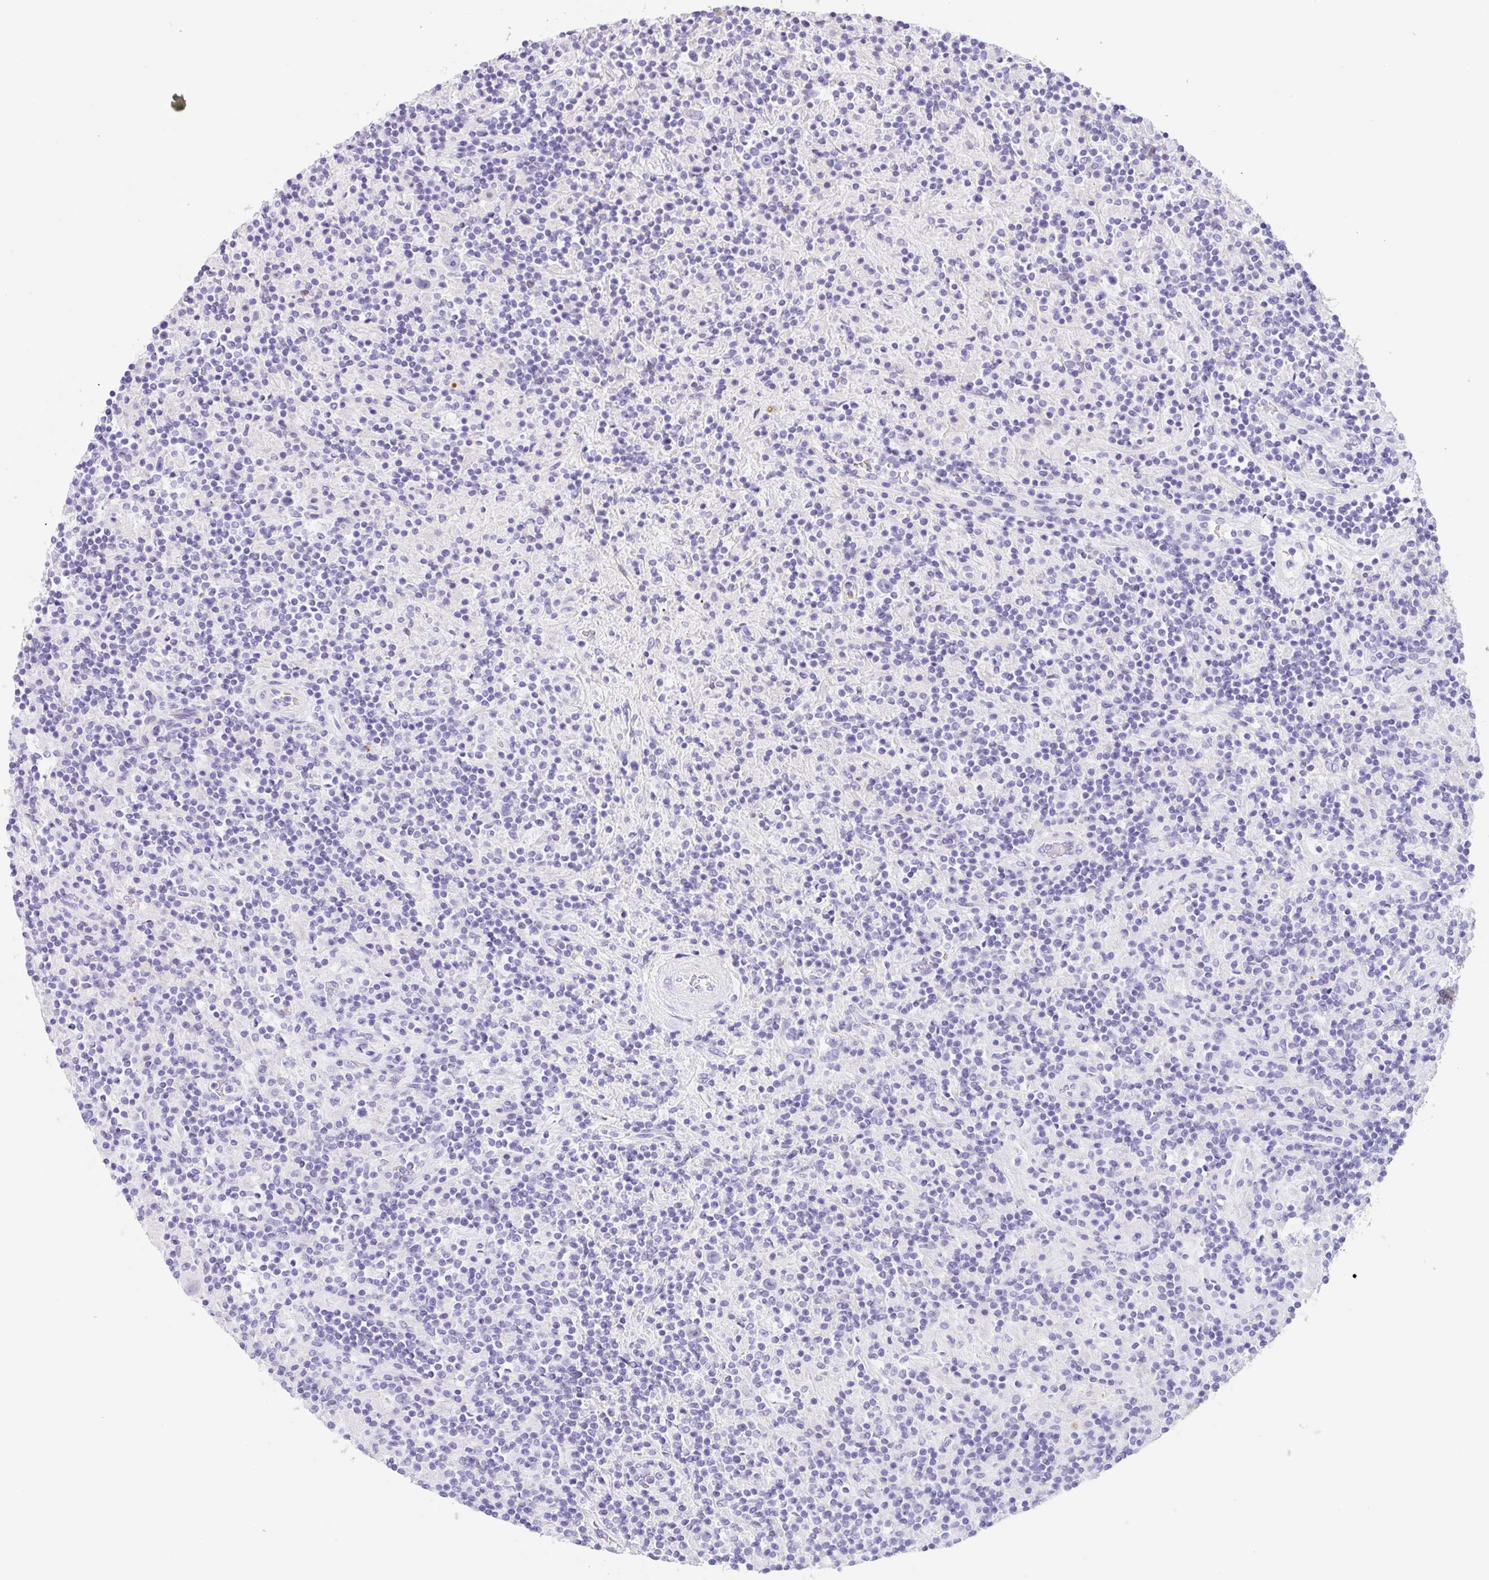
{"staining": {"intensity": "negative", "quantity": "none", "location": "none"}, "tissue": "lymphoma", "cell_type": "Tumor cells", "image_type": "cancer", "snomed": [{"axis": "morphology", "description": "Hodgkin's disease, NOS"}, {"axis": "topography", "description": "Lymph node"}], "caption": "Tumor cells are negative for protein expression in human Hodgkin's disease.", "gene": "KLK8", "patient": {"sex": "male", "age": 70}}